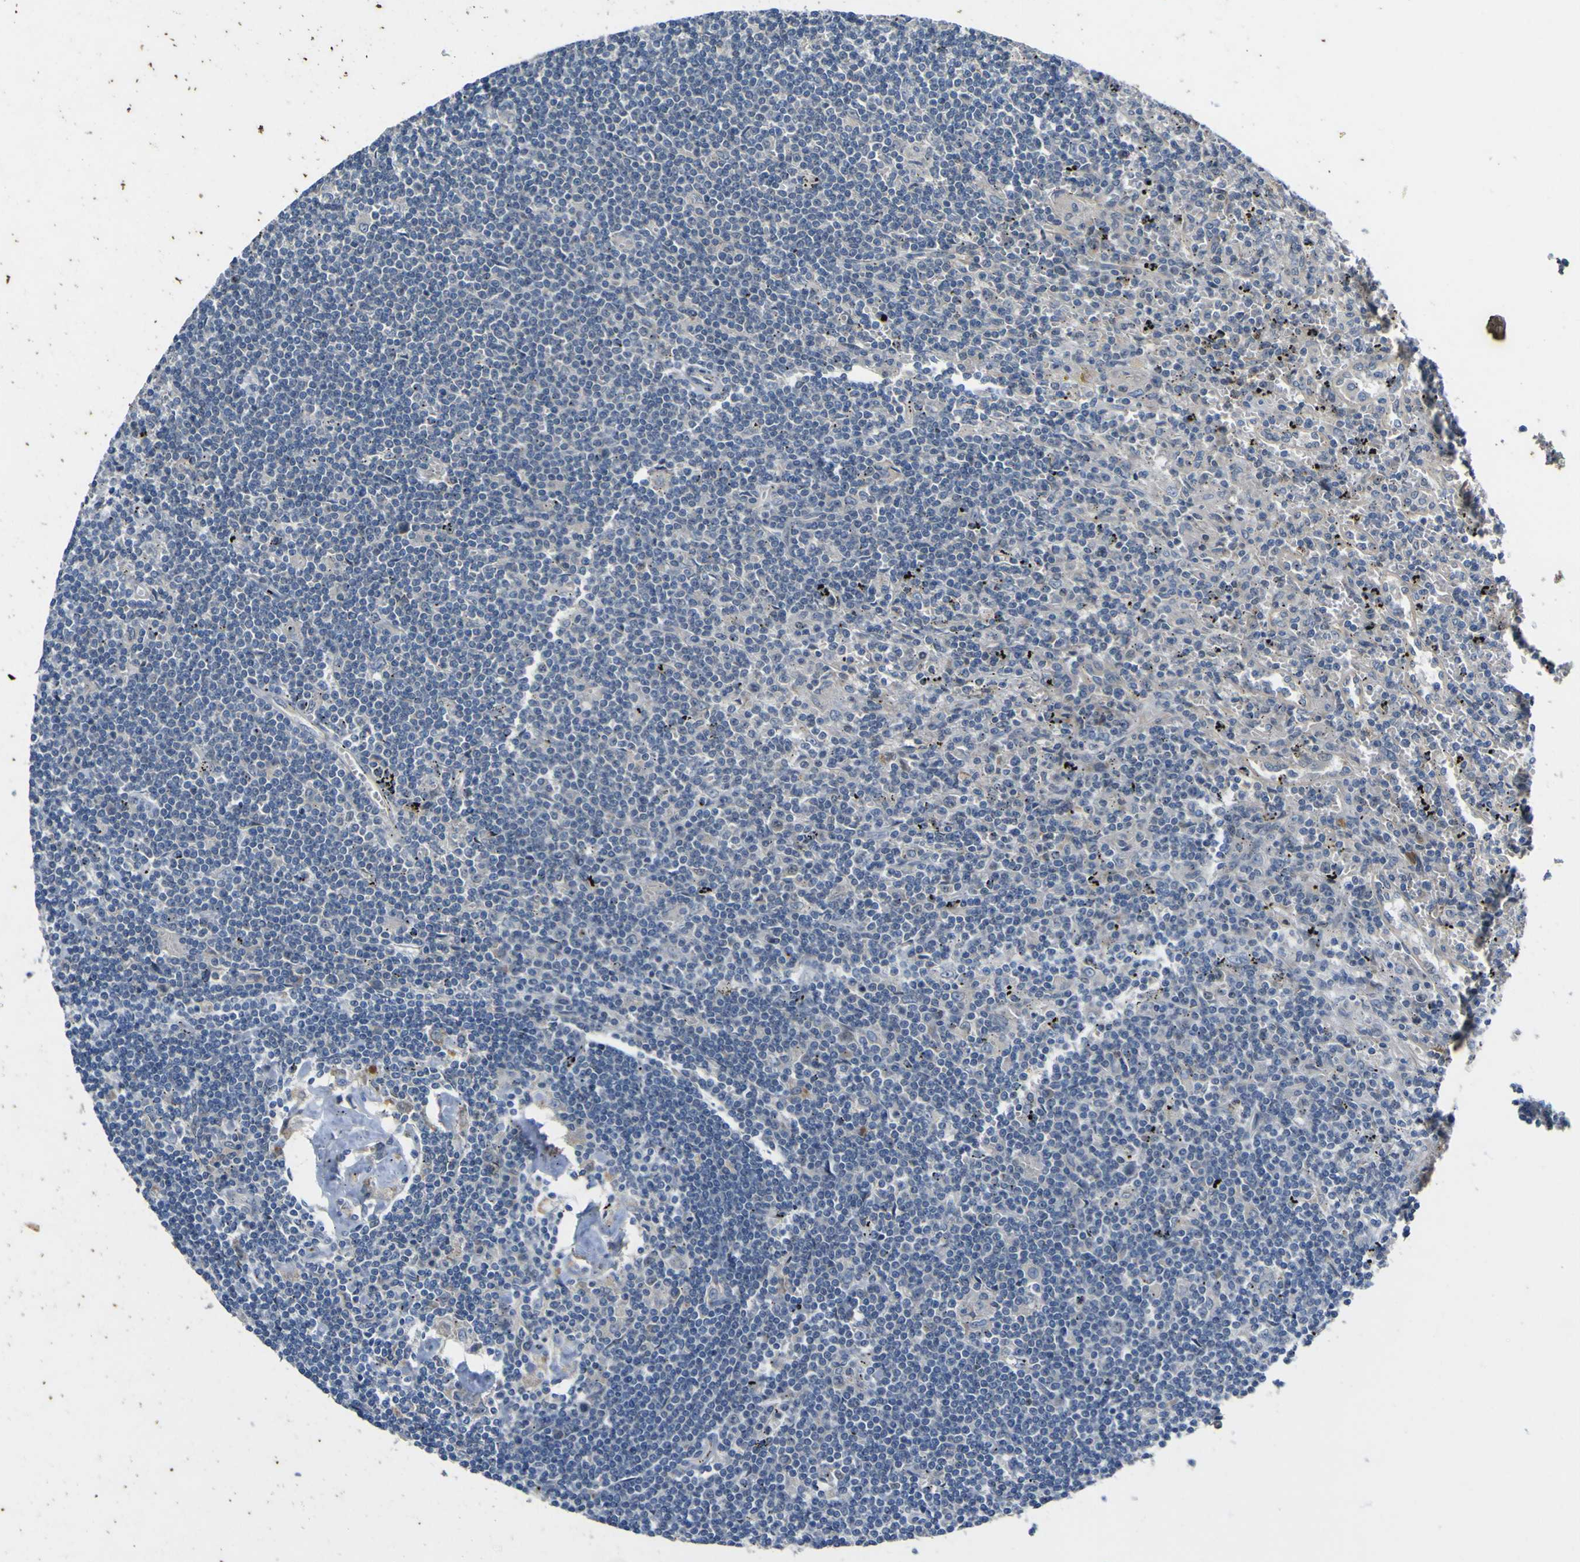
{"staining": {"intensity": "negative", "quantity": "none", "location": "none"}, "tissue": "lymphoma", "cell_type": "Tumor cells", "image_type": "cancer", "snomed": [{"axis": "morphology", "description": "Malignant lymphoma, non-Hodgkin's type, Low grade"}, {"axis": "topography", "description": "Spleen"}], "caption": "Human lymphoma stained for a protein using immunohistochemistry reveals no staining in tumor cells.", "gene": "LDLR", "patient": {"sex": "male", "age": 76}}